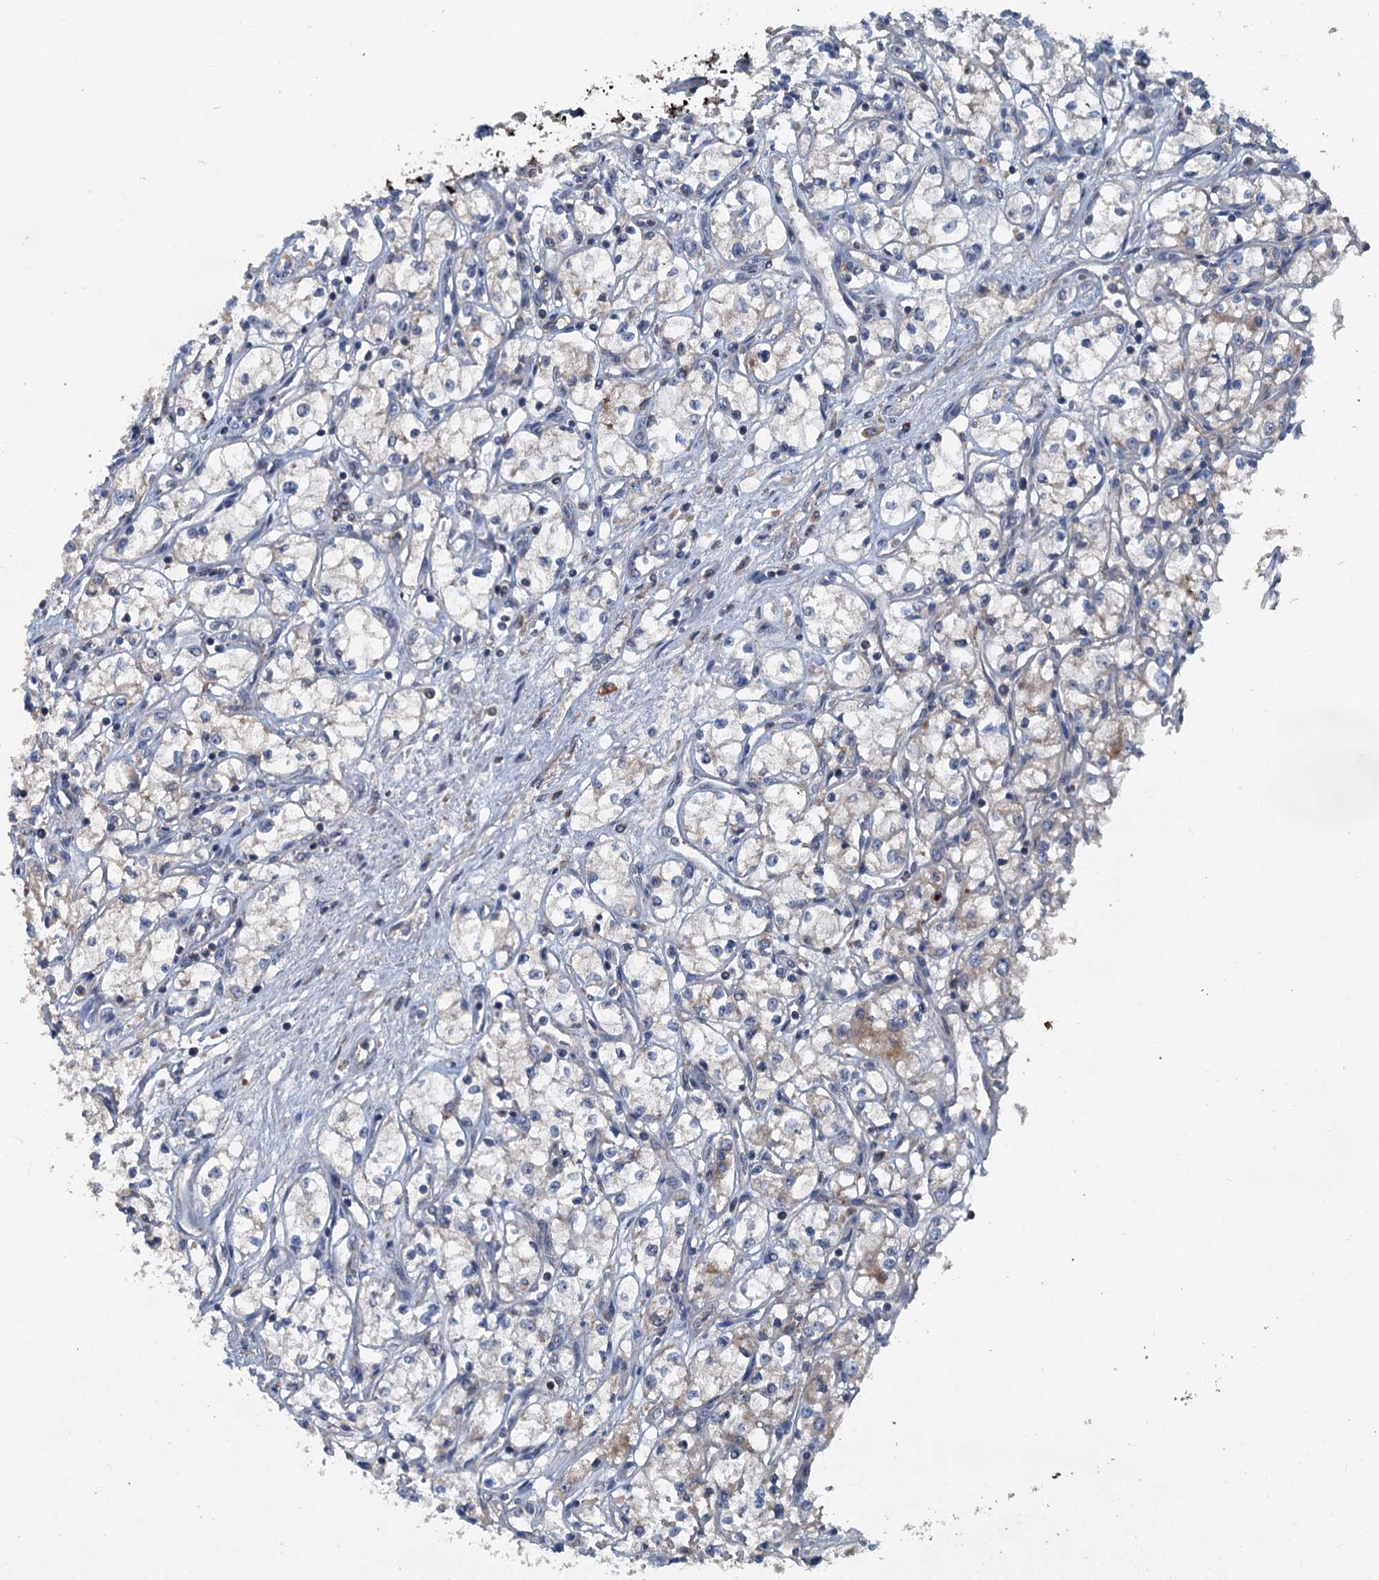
{"staining": {"intensity": "negative", "quantity": "none", "location": "none"}, "tissue": "renal cancer", "cell_type": "Tumor cells", "image_type": "cancer", "snomed": [{"axis": "morphology", "description": "Adenocarcinoma, NOS"}, {"axis": "topography", "description": "Kidney"}], "caption": "Tumor cells are negative for protein expression in human renal cancer (adenocarcinoma). The staining is performed using DAB brown chromogen with nuclei counter-stained in using hematoxylin.", "gene": "TAPBPL", "patient": {"sex": "male", "age": 59}}